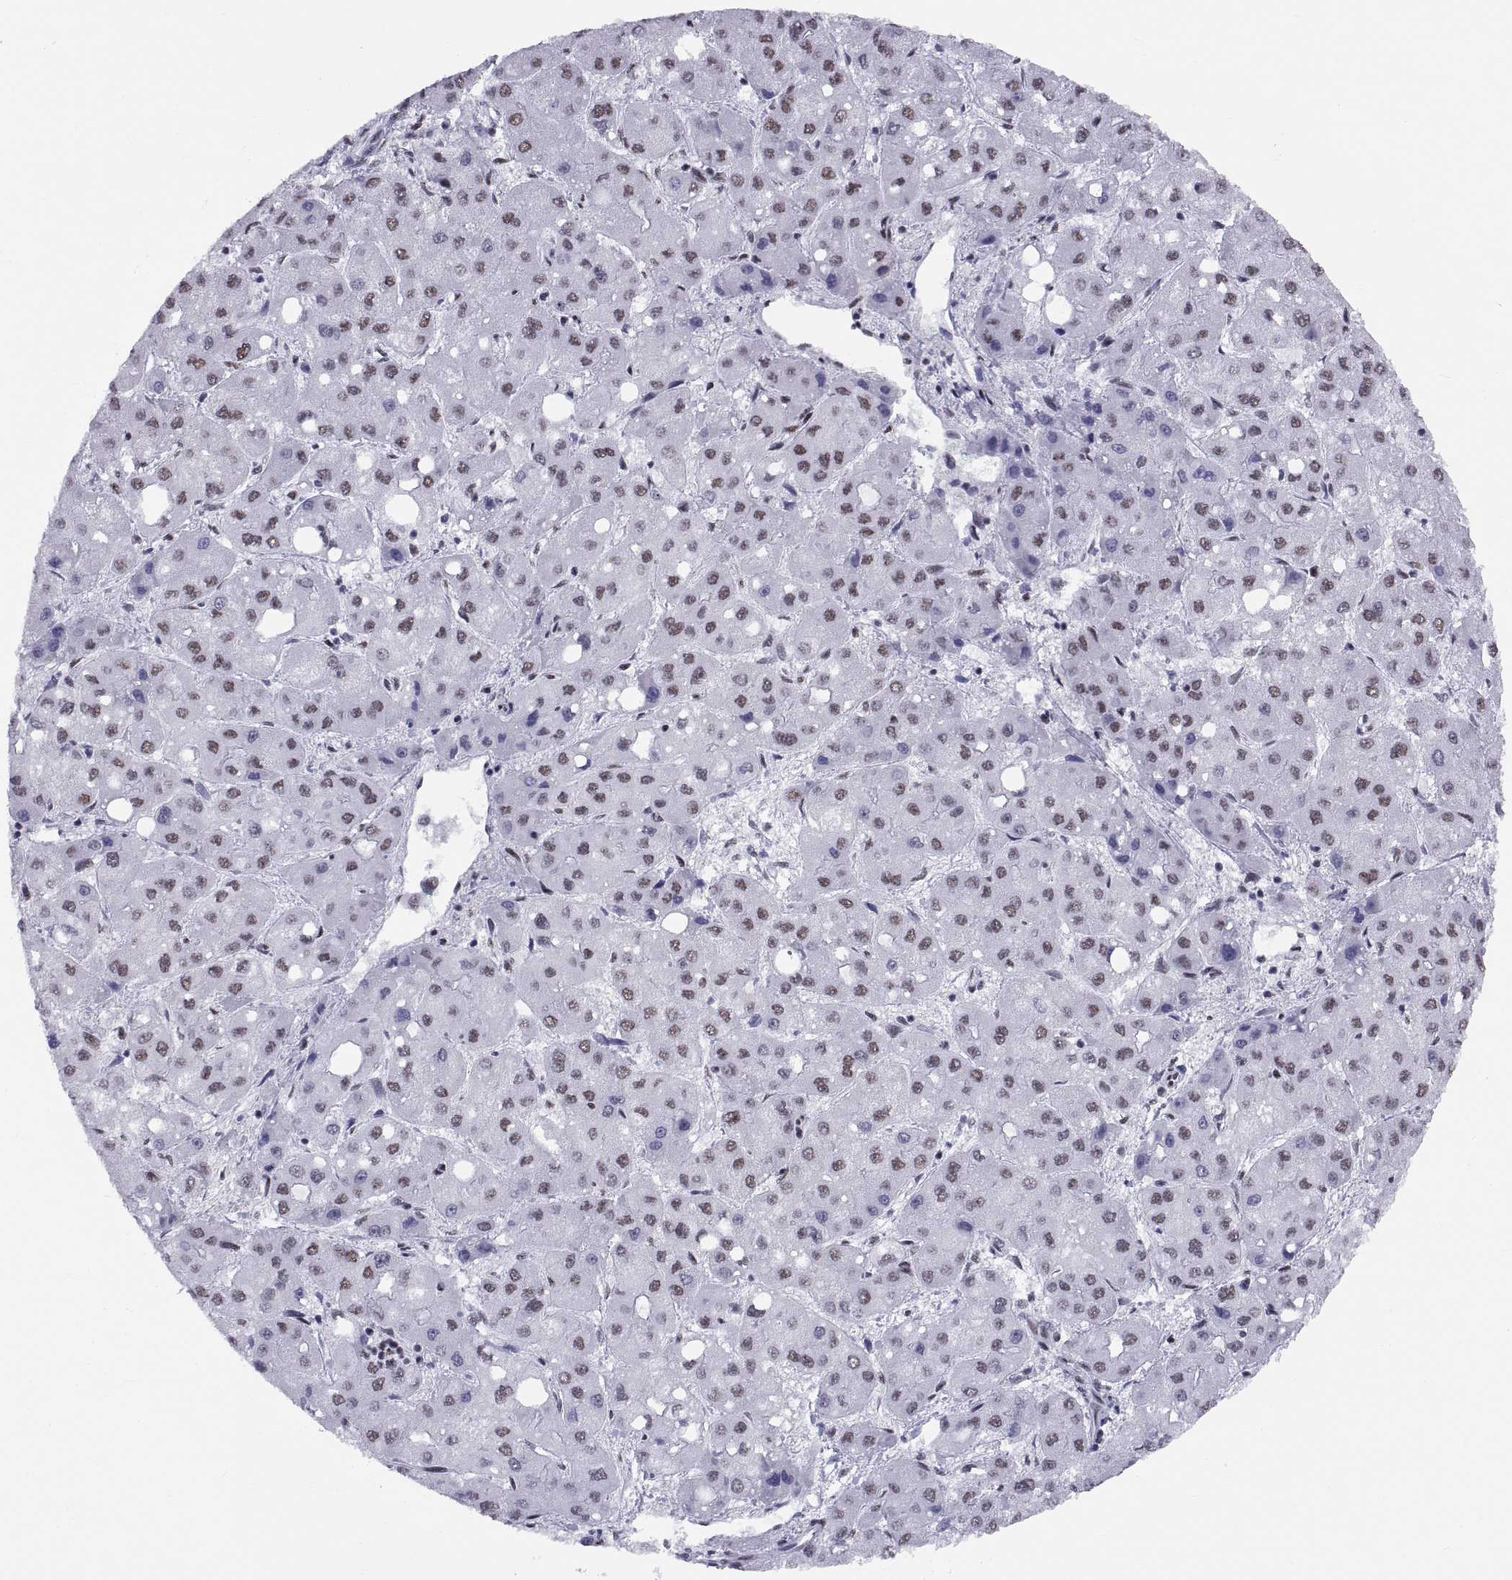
{"staining": {"intensity": "moderate", "quantity": ">75%", "location": "nuclear"}, "tissue": "liver cancer", "cell_type": "Tumor cells", "image_type": "cancer", "snomed": [{"axis": "morphology", "description": "Carcinoma, Hepatocellular, NOS"}, {"axis": "topography", "description": "Liver"}], "caption": "Immunohistochemistry of human liver hepatocellular carcinoma displays medium levels of moderate nuclear expression in about >75% of tumor cells.", "gene": "NEUROD6", "patient": {"sex": "male", "age": 73}}